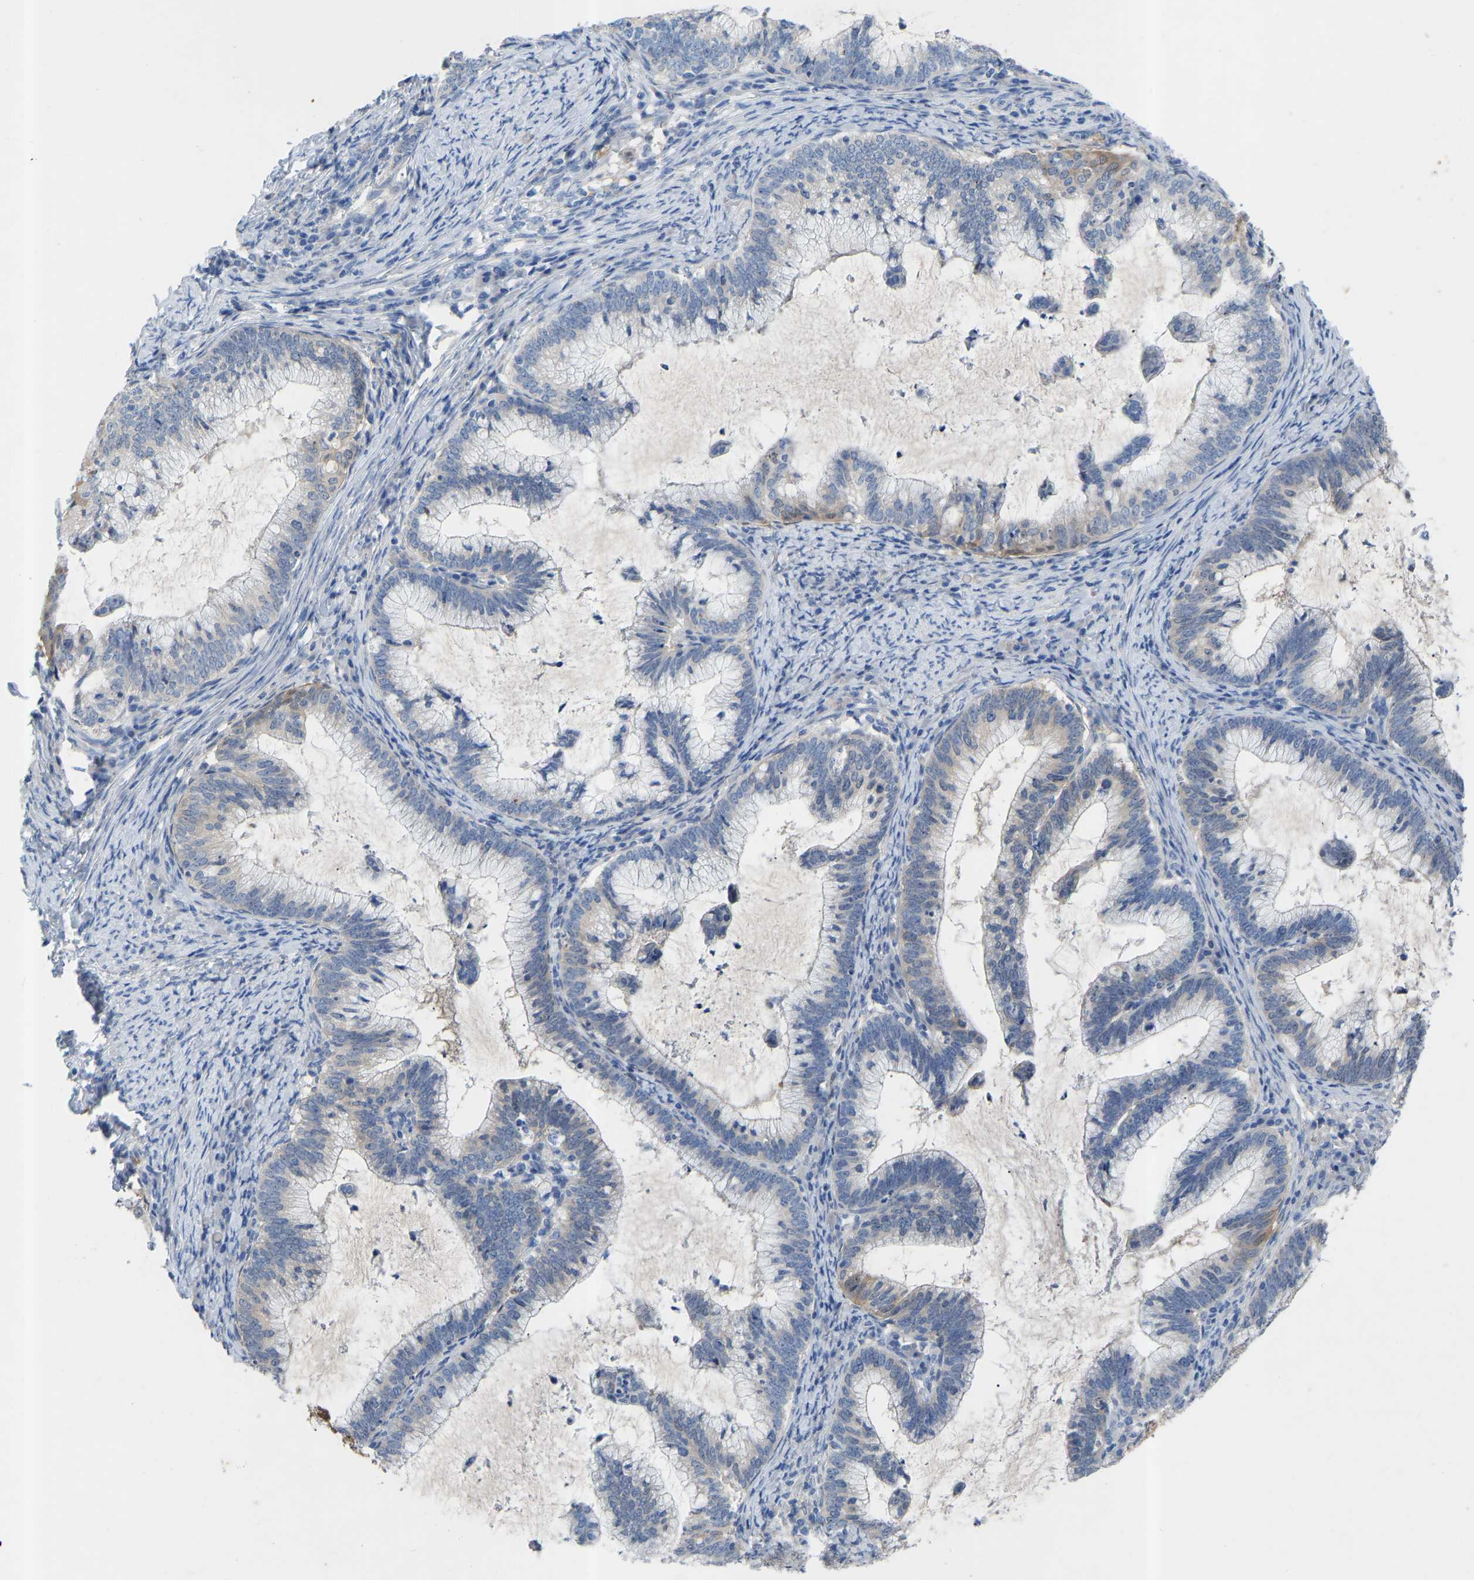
{"staining": {"intensity": "weak", "quantity": "<25%", "location": "cytoplasmic/membranous"}, "tissue": "cervical cancer", "cell_type": "Tumor cells", "image_type": "cancer", "snomed": [{"axis": "morphology", "description": "Adenocarcinoma, NOS"}, {"axis": "topography", "description": "Cervix"}], "caption": "Tumor cells show no significant staining in cervical cancer.", "gene": "RBP1", "patient": {"sex": "female", "age": 36}}